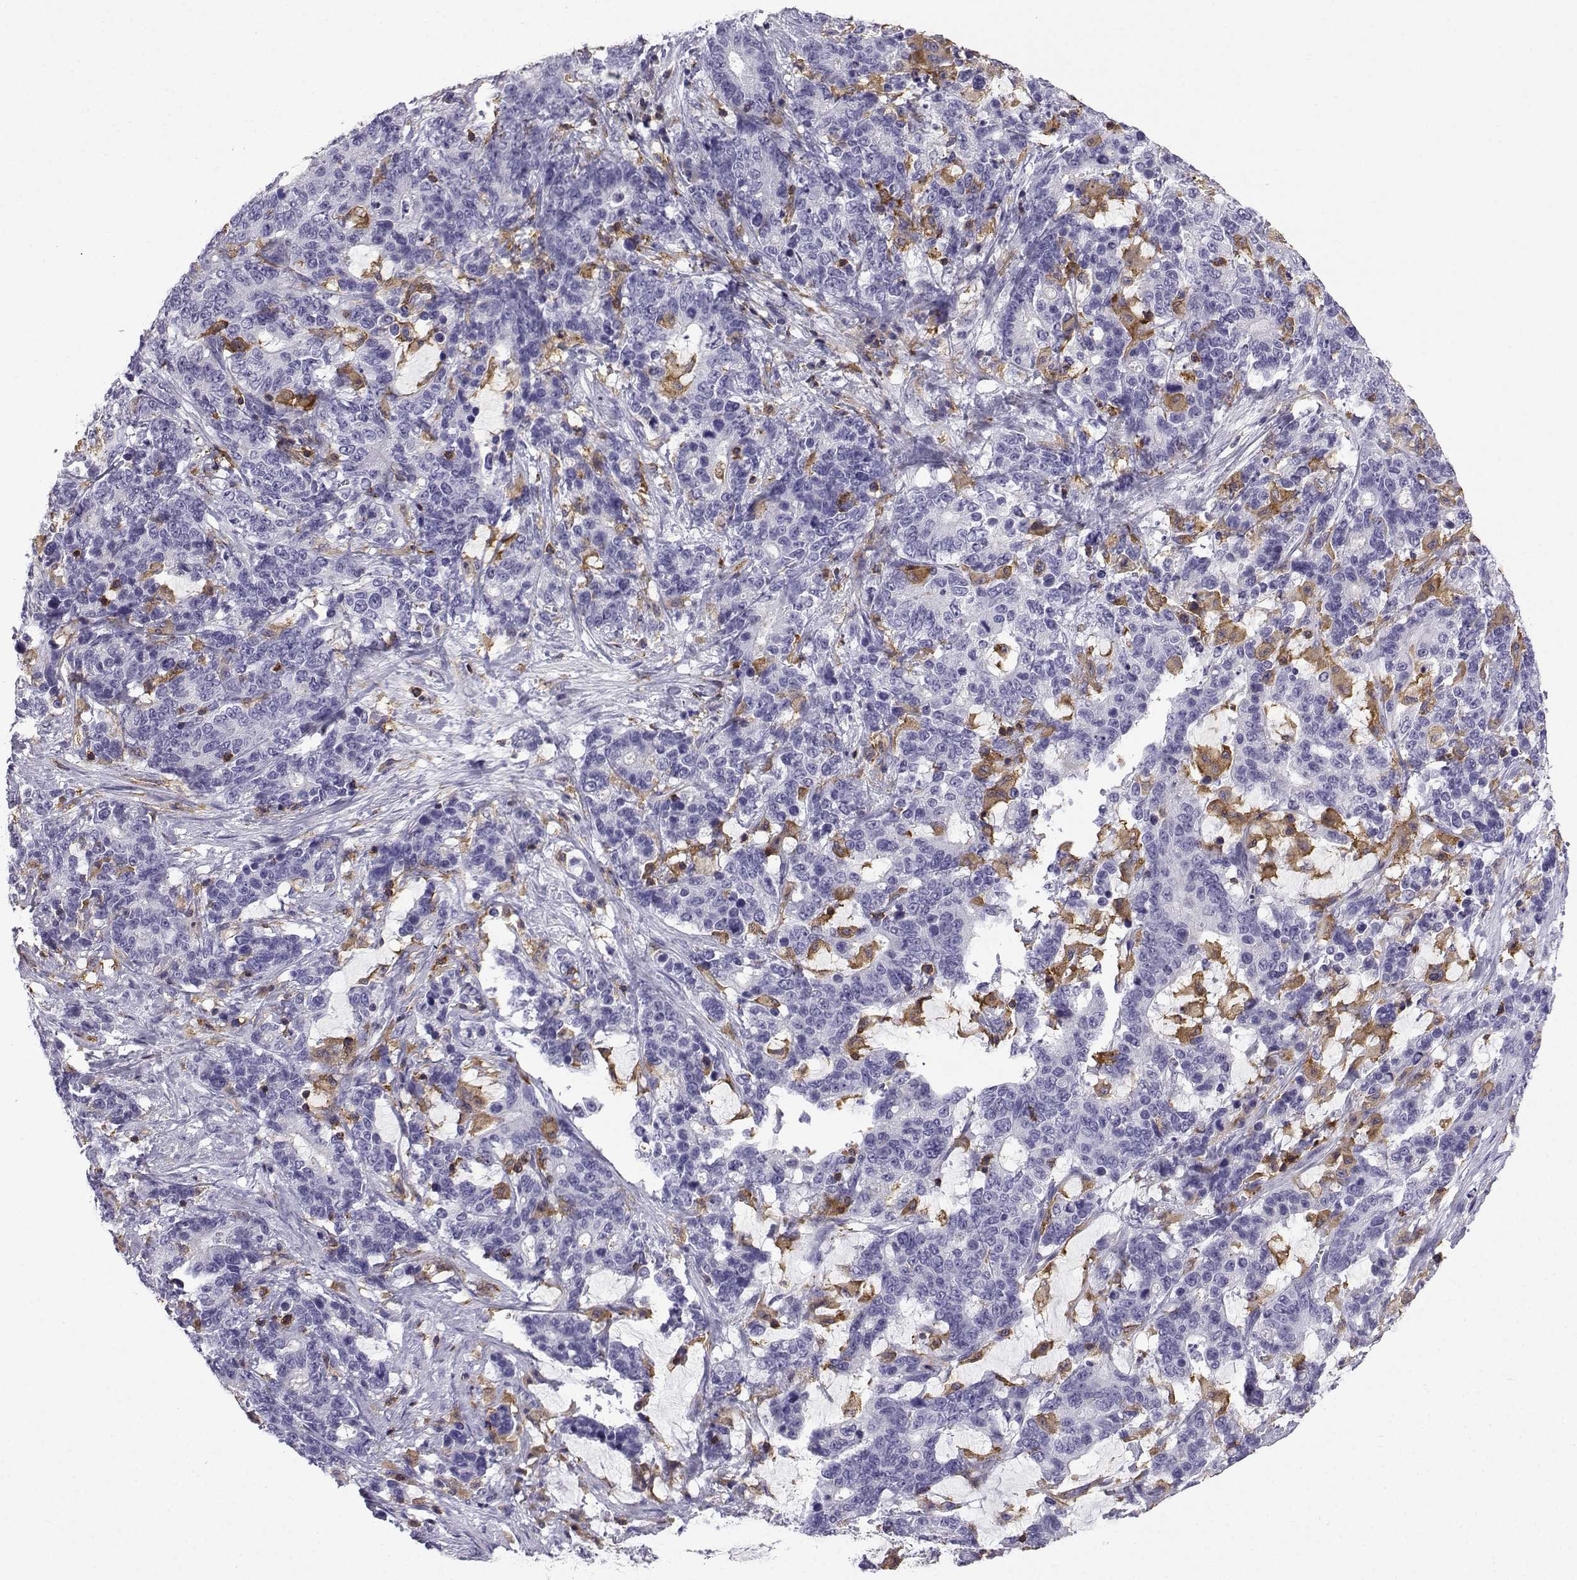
{"staining": {"intensity": "negative", "quantity": "none", "location": "none"}, "tissue": "stomach cancer", "cell_type": "Tumor cells", "image_type": "cancer", "snomed": [{"axis": "morphology", "description": "Normal tissue, NOS"}, {"axis": "morphology", "description": "Adenocarcinoma, NOS"}, {"axis": "topography", "description": "Stomach"}], "caption": "Stomach adenocarcinoma was stained to show a protein in brown. There is no significant staining in tumor cells. (DAB immunohistochemistry visualized using brightfield microscopy, high magnification).", "gene": "DOCK10", "patient": {"sex": "female", "age": 64}}